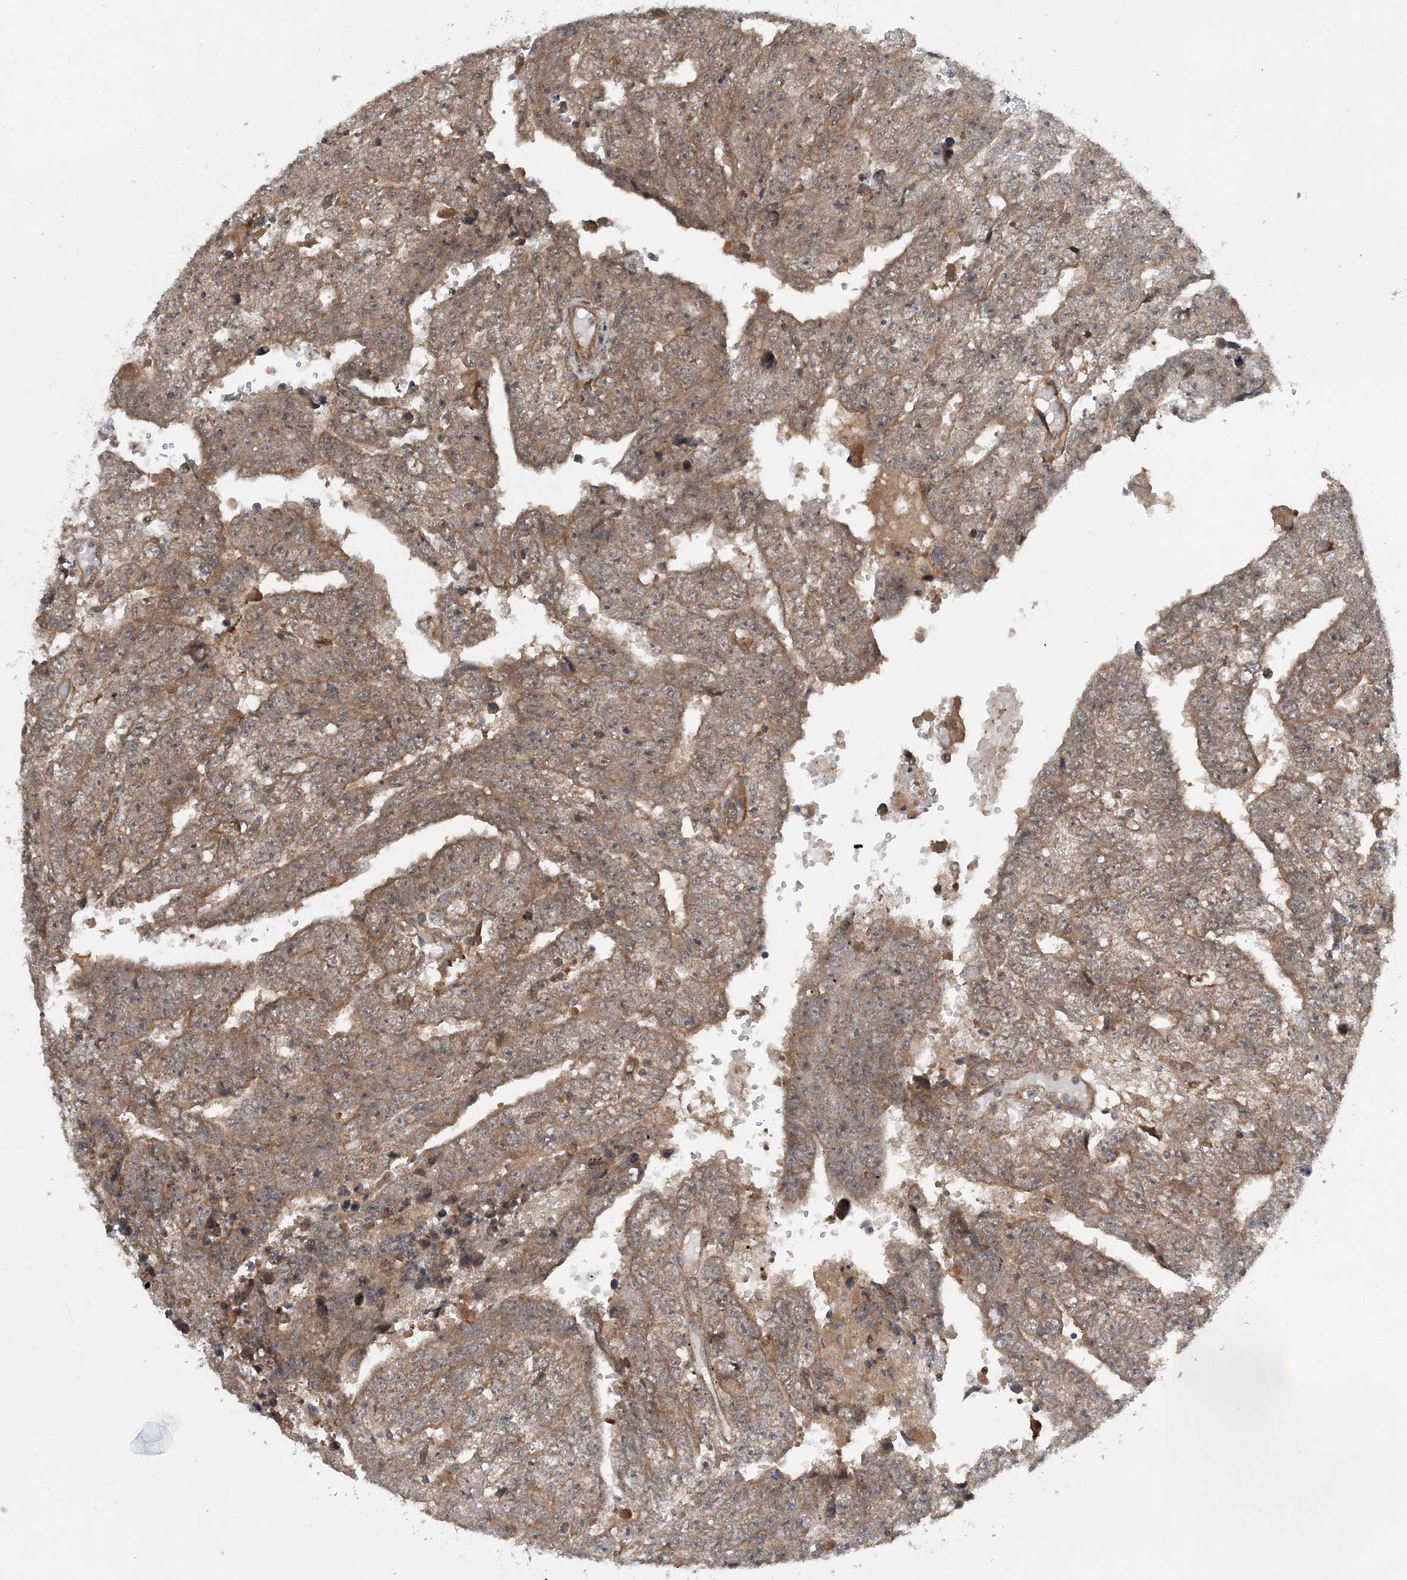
{"staining": {"intensity": "moderate", "quantity": "25%-75%", "location": "cytoplasmic/membranous"}, "tissue": "testis cancer", "cell_type": "Tumor cells", "image_type": "cancer", "snomed": [{"axis": "morphology", "description": "Carcinoma, Embryonal, NOS"}, {"axis": "topography", "description": "Testis"}], "caption": "IHC photomicrograph of testis cancer stained for a protein (brown), which exhibits medium levels of moderate cytoplasmic/membranous staining in about 25%-75% of tumor cells.", "gene": "HEMK1", "patient": {"sex": "male", "age": 25}}